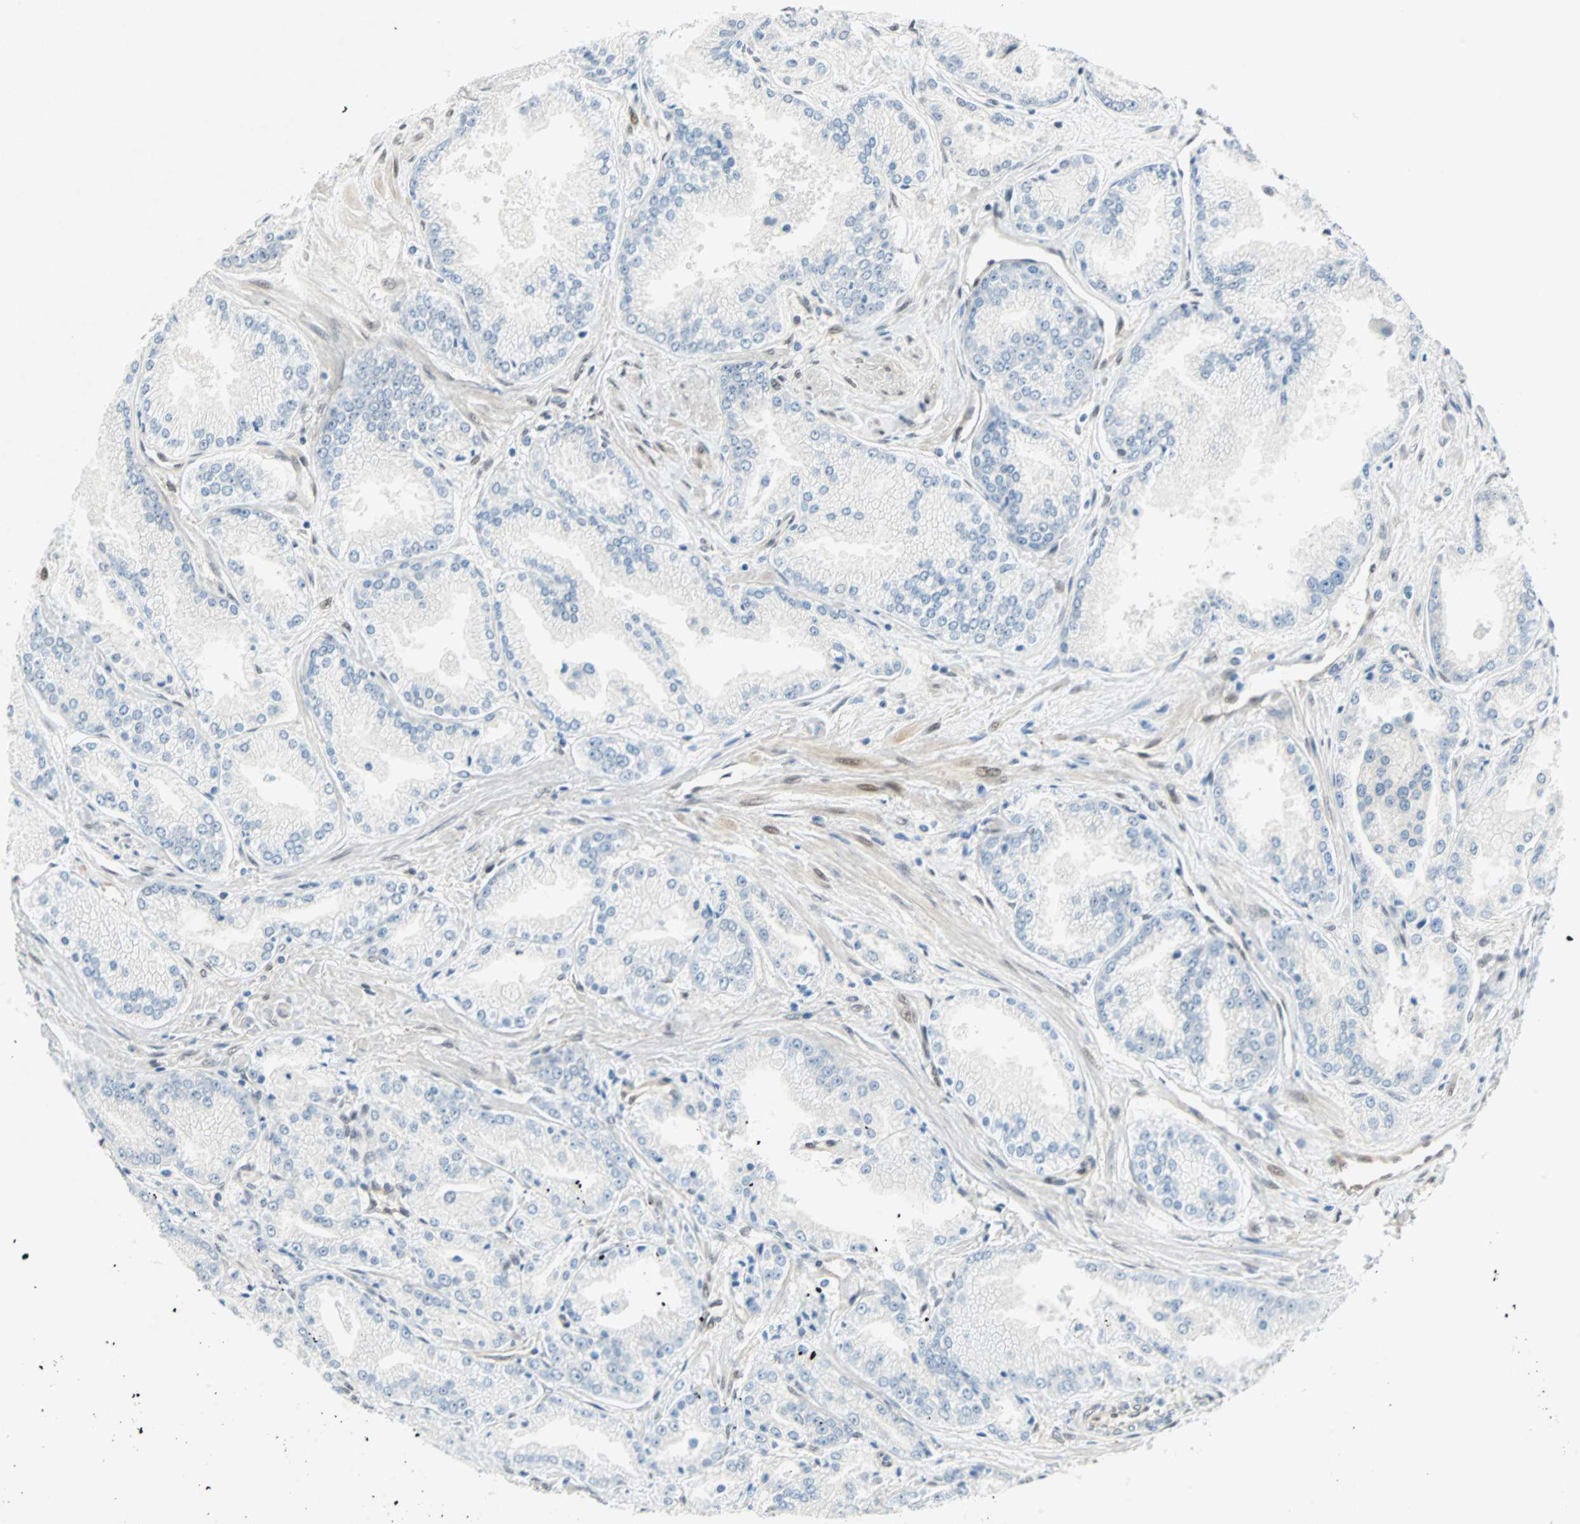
{"staining": {"intensity": "negative", "quantity": "none", "location": "none"}, "tissue": "prostate cancer", "cell_type": "Tumor cells", "image_type": "cancer", "snomed": [{"axis": "morphology", "description": "Adenocarcinoma, High grade"}, {"axis": "topography", "description": "Prostate"}], "caption": "DAB immunohistochemical staining of prostate cancer demonstrates no significant expression in tumor cells.", "gene": "WWTR1", "patient": {"sex": "male", "age": 61}}